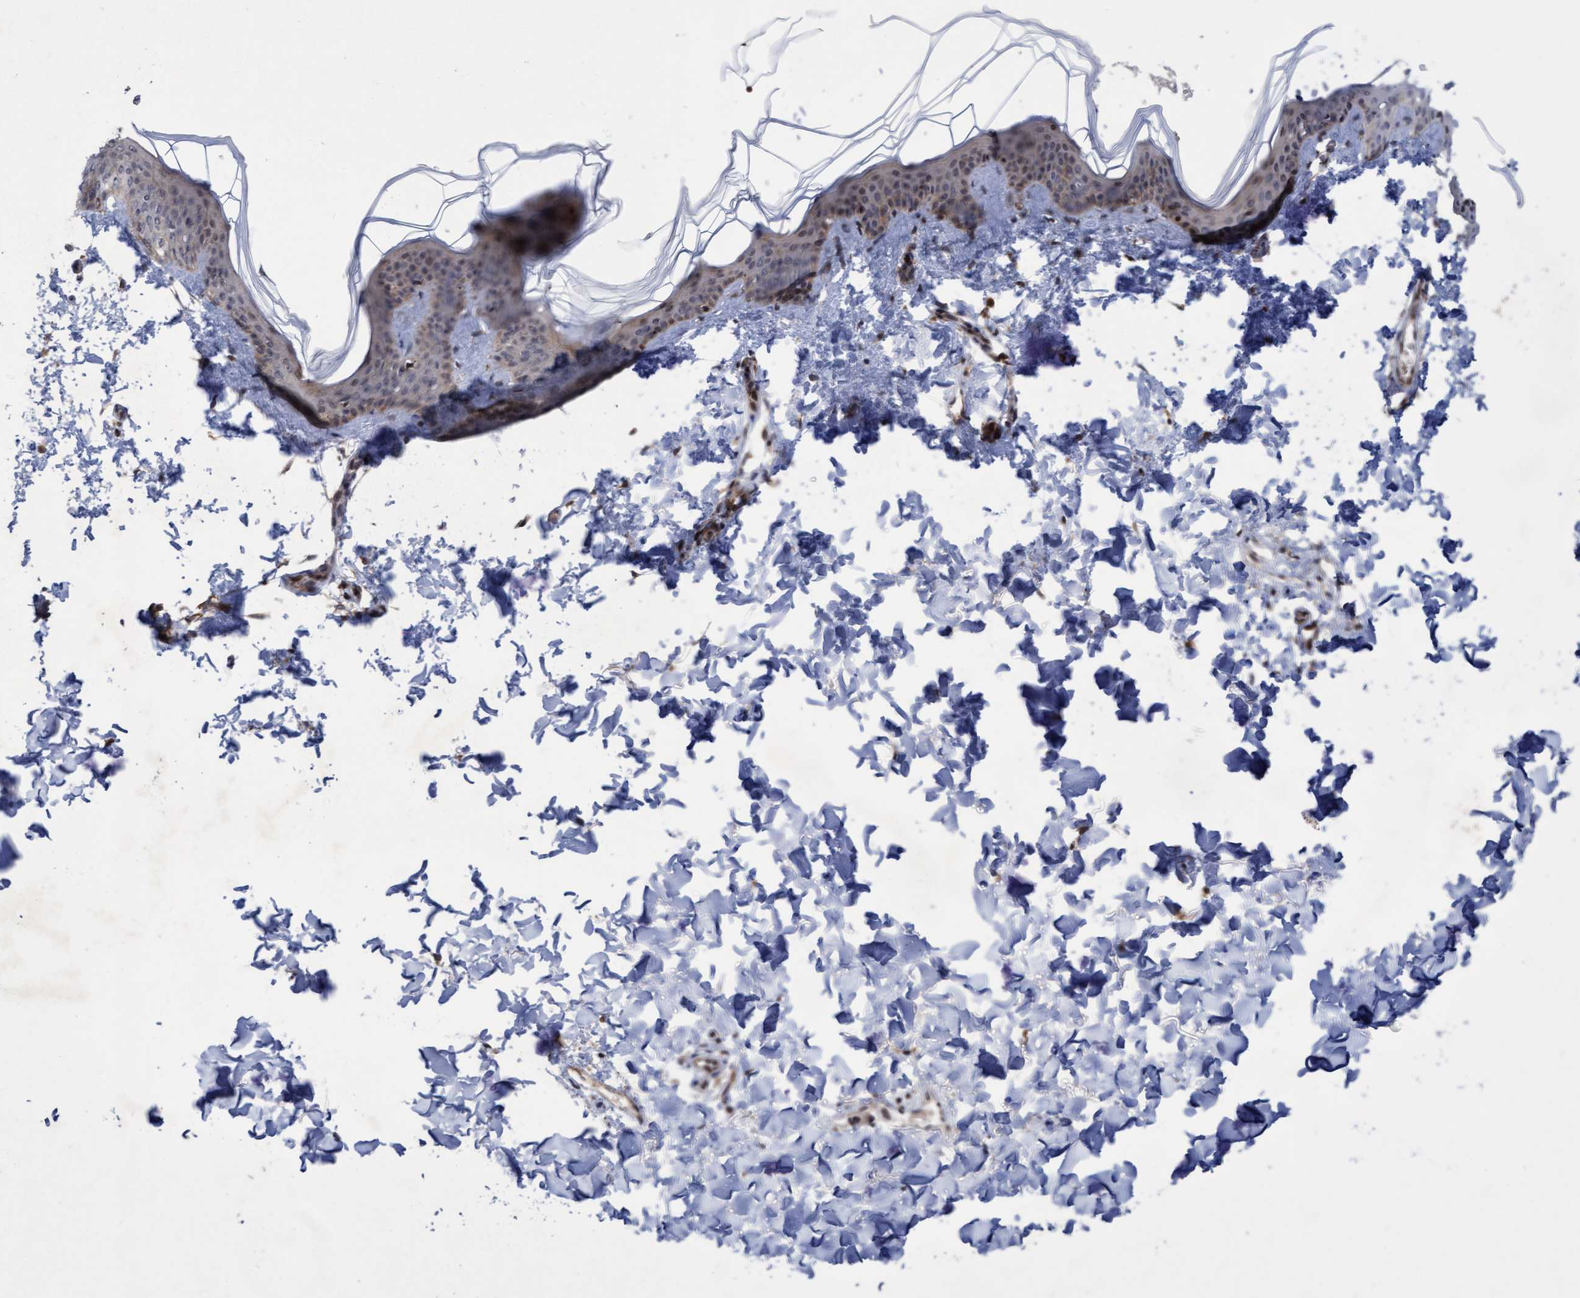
{"staining": {"intensity": "strong", "quantity": ">75%", "location": "nuclear"}, "tissue": "skin", "cell_type": "Fibroblasts", "image_type": "normal", "snomed": [{"axis": "morphology", "description": "Normal tissue, NOS"}, {"axis": "topography", "description": "Skin"}], "caption": "Strong nuclear staining is seen in approximately >75% of fibroblasts in normal skin.", "gene": "TANC2", "patient": {"sex": "female", "age": 17}}